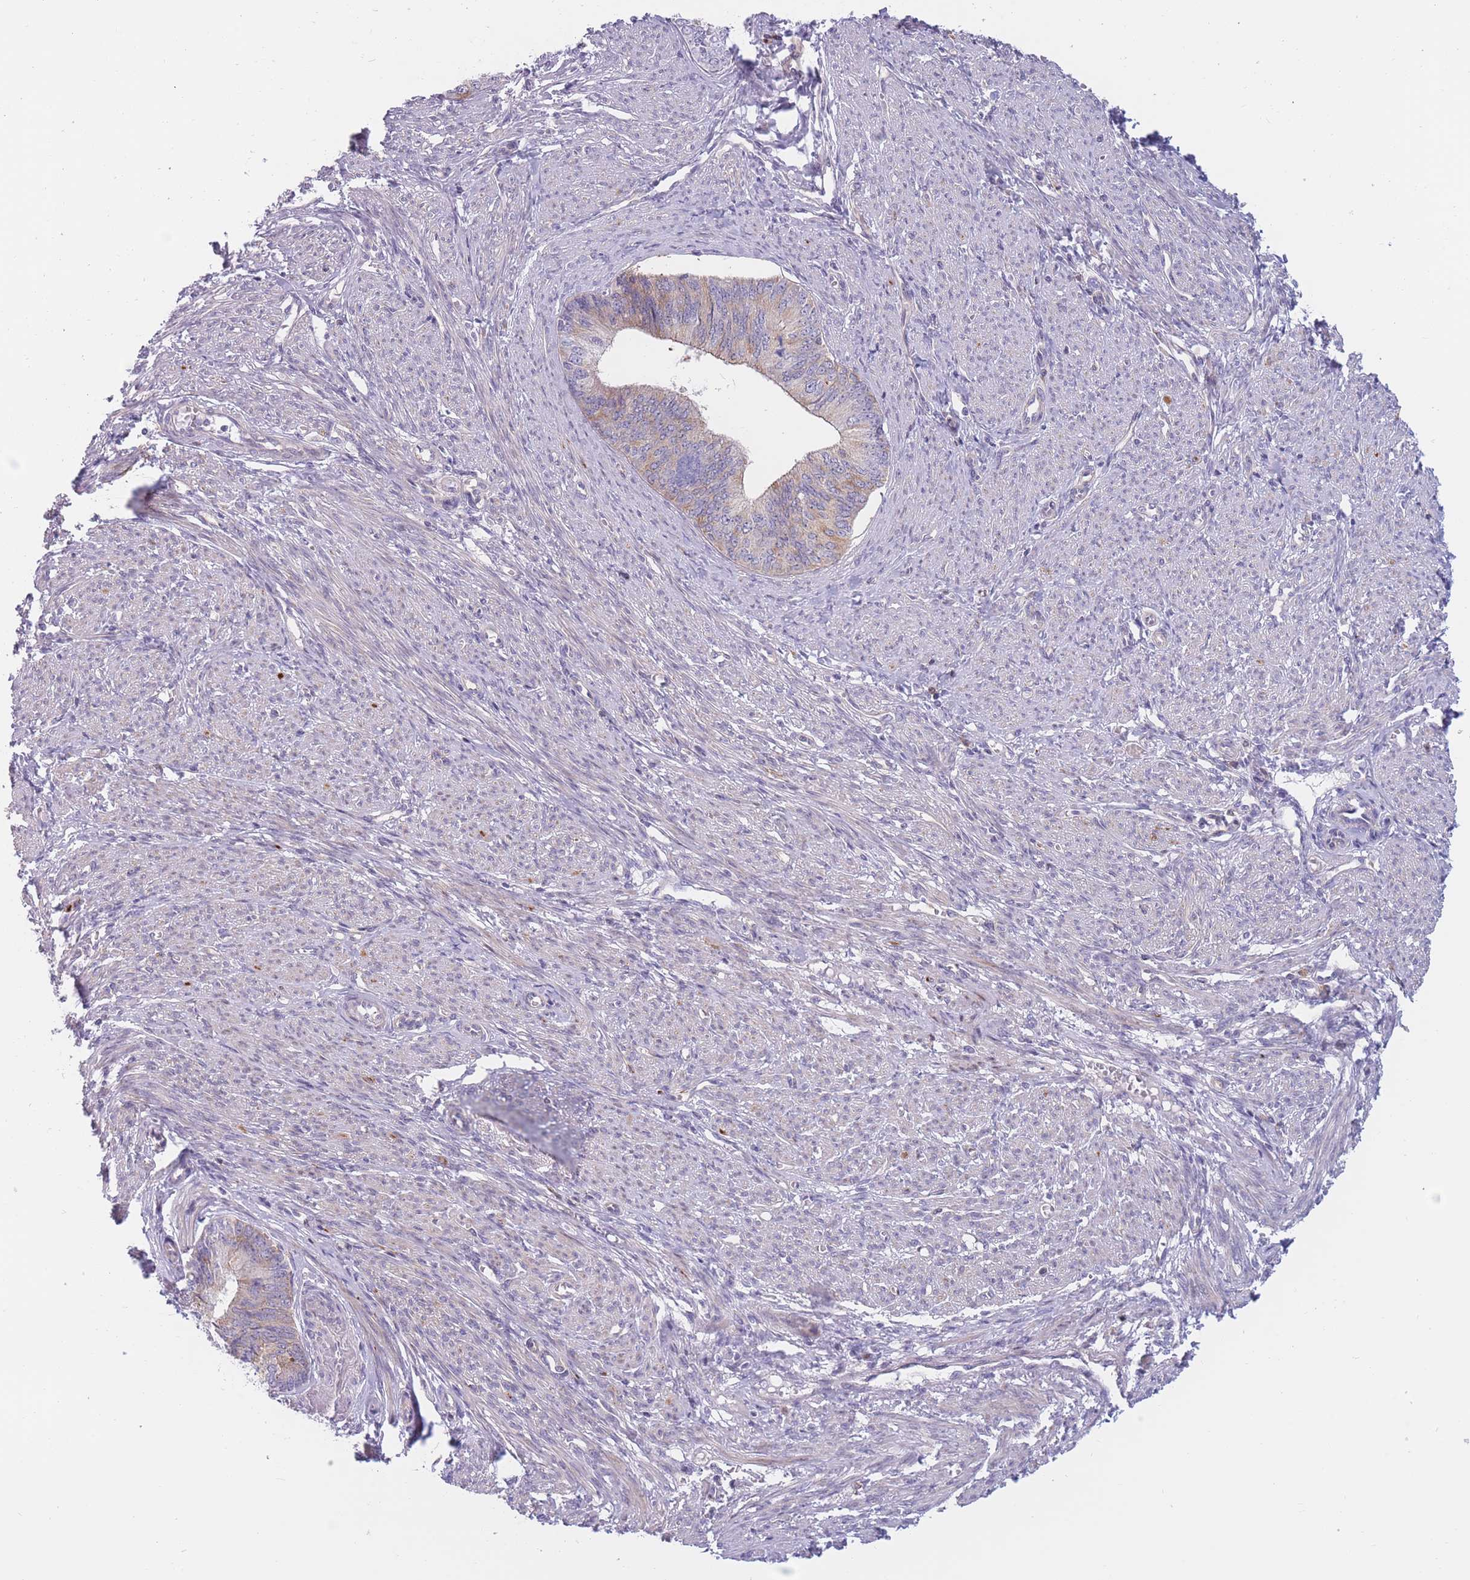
{"staining": {"intensity": "weak", "quantity": "<25%", "location": "cytoplasmic/membranous"}, "tissue": "endometrial cancer", "cell_type": "Tumor cells", "image_type": "cancer", "snomed": [{"axis": "morphology", "description": "Adenocarcinoma, NOS"}, {"axis": "topography", "description": "Endometrium"}], "caption": "Tumor cells show no significant protein positivity in adenocarcinoma (endometrial). (DAB (3,3'-diaminobenzidine) immunohistochemistry, high magnification).", "gene": "PDE4A", "patient": {"sex": "female", "age": 68}}